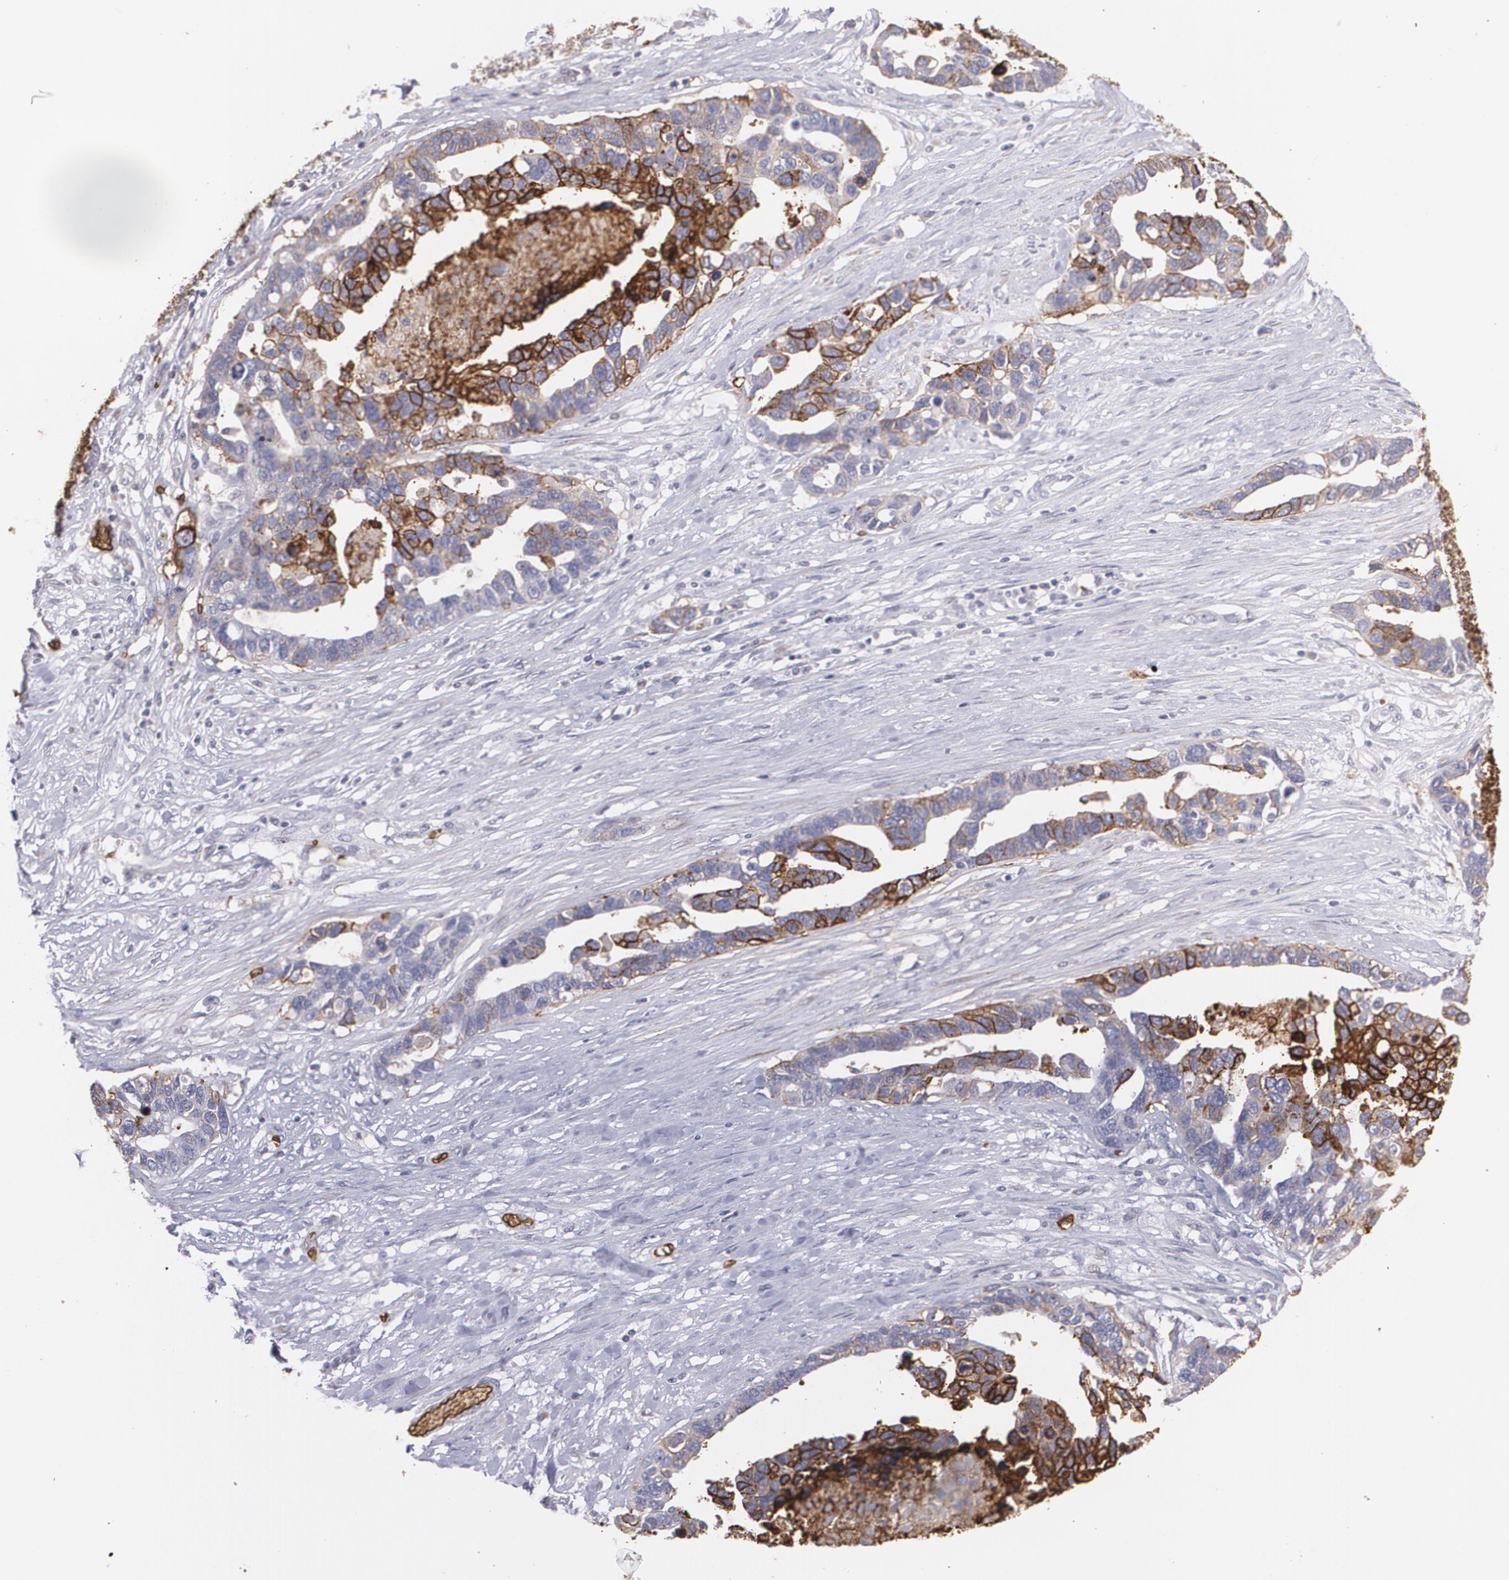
{"staining": {"intensity": "strong", "quantity": "25%-75%", "location": "cytoplasmic/membranous"}, "tissue": "ovarian cancer", "cell_type": "Tumor cells", "image_type": "cancer", "snomed": [{"axis": "morphology", "description": "Cystadenocarcinoma, serous, NOS"}, {"axis": "topography", "description": "Ovary"}], "caption": "Serous cystadenocarcinoma (ovarian) stained for a protein (brown) demonstrates strong cytoplasmic/membranous positive staining in about 25%-75% of tumor cells.", "gene": "SLC2A1", "patient": {"sex": "female", "age": 54}}